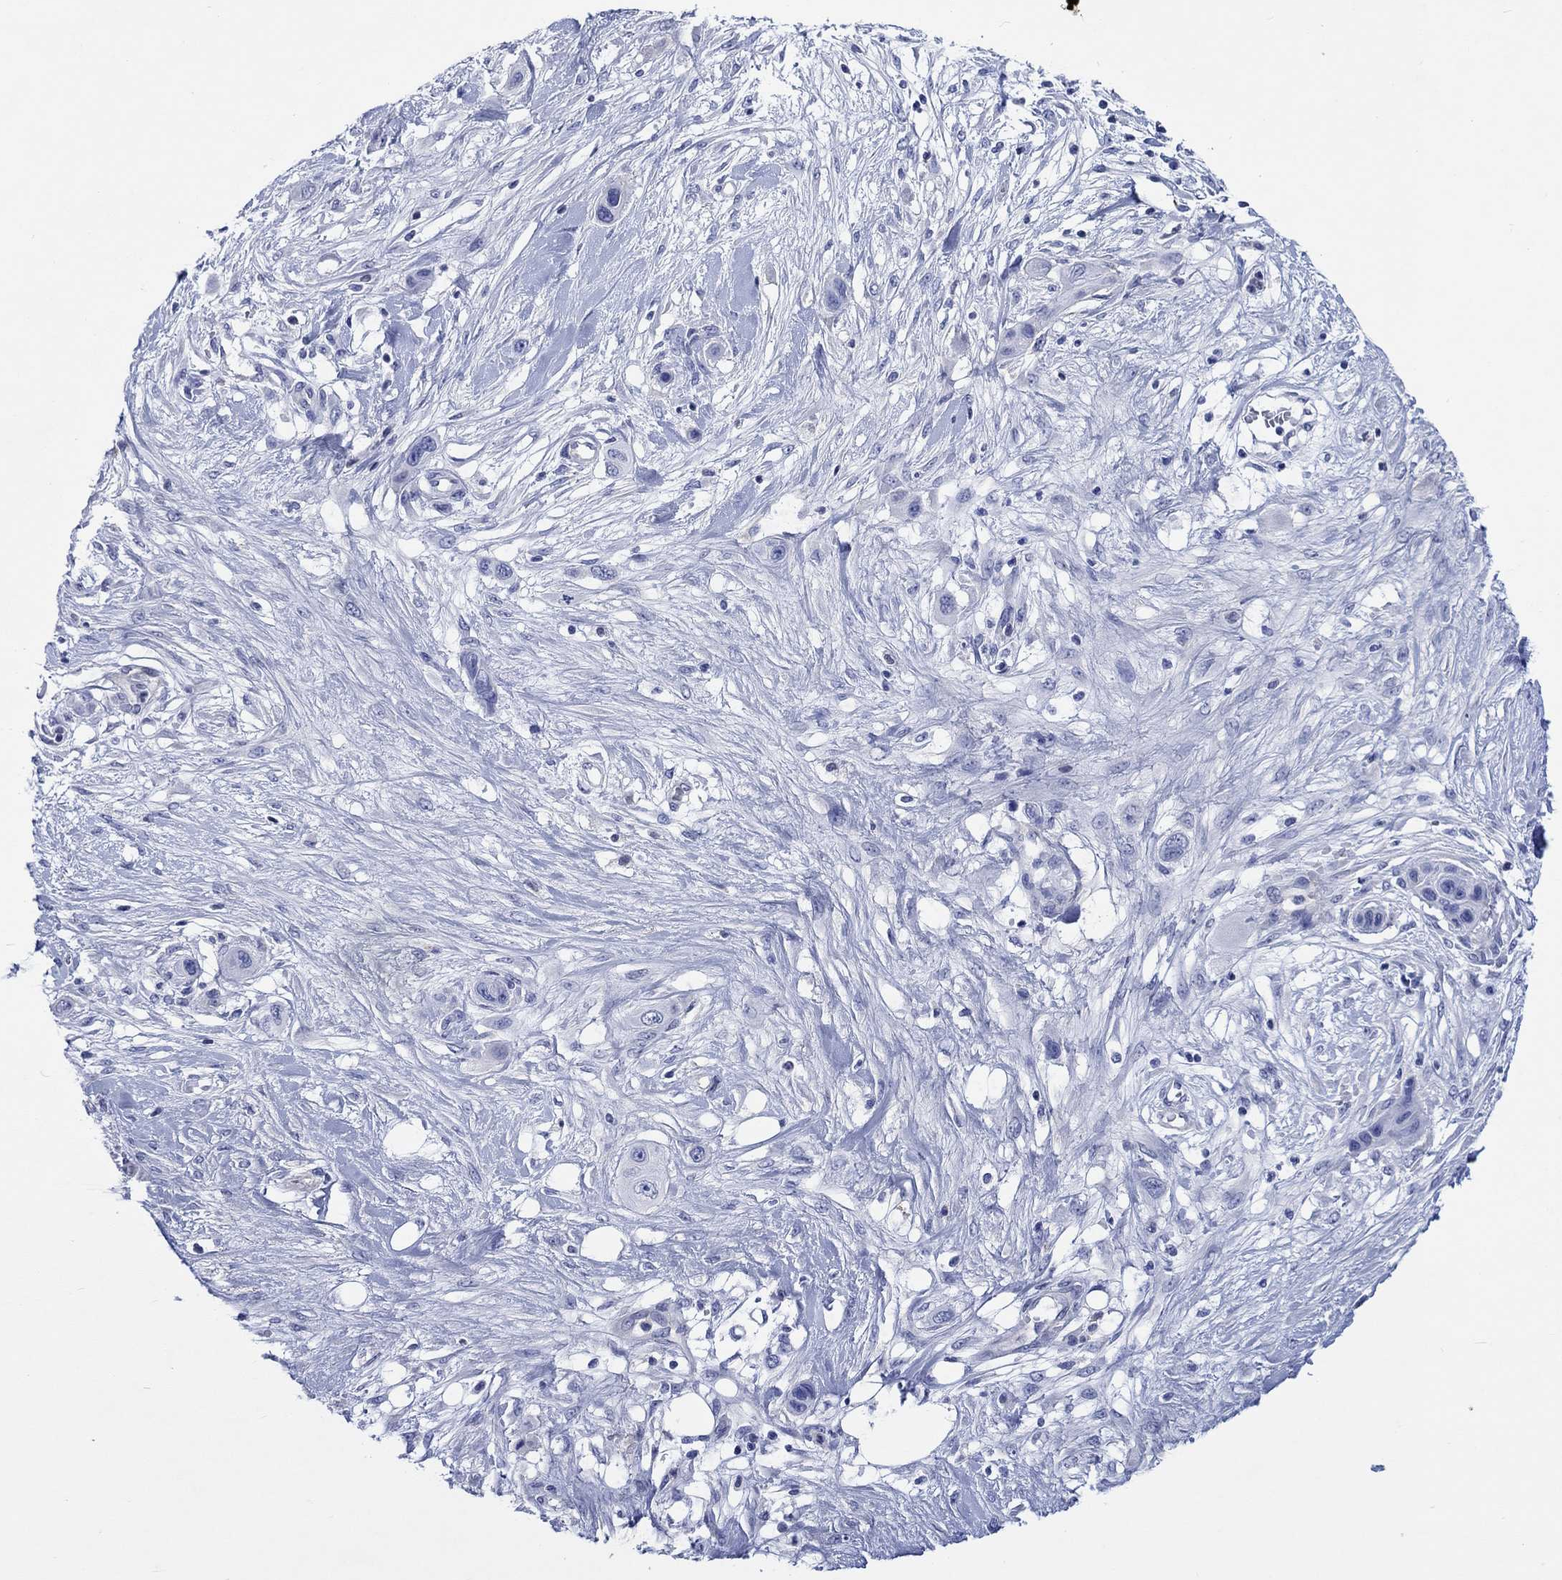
{"staining": {"intensity": "negative", "quantity": "none", "location": "none"}, "tissue": "skin cancer", "cell_type": "Tumor cells", "image_type": "cancer", "snomed": [{"axis": "morphology", "description": "Squamous cell carcinoma, NOS"}, {"axis": "topography", "description": "Skin"}], "caption": "The photomicrograph displays no significant expression in tumor cells of skin cancer. (Brightfield microscopy of DAB (3,3'-diaminobenzidine) immunohistochemistry (IHC) at high magnification).", "gene": "CACNG3", "patient": {"sex": "male", "age": 79}}